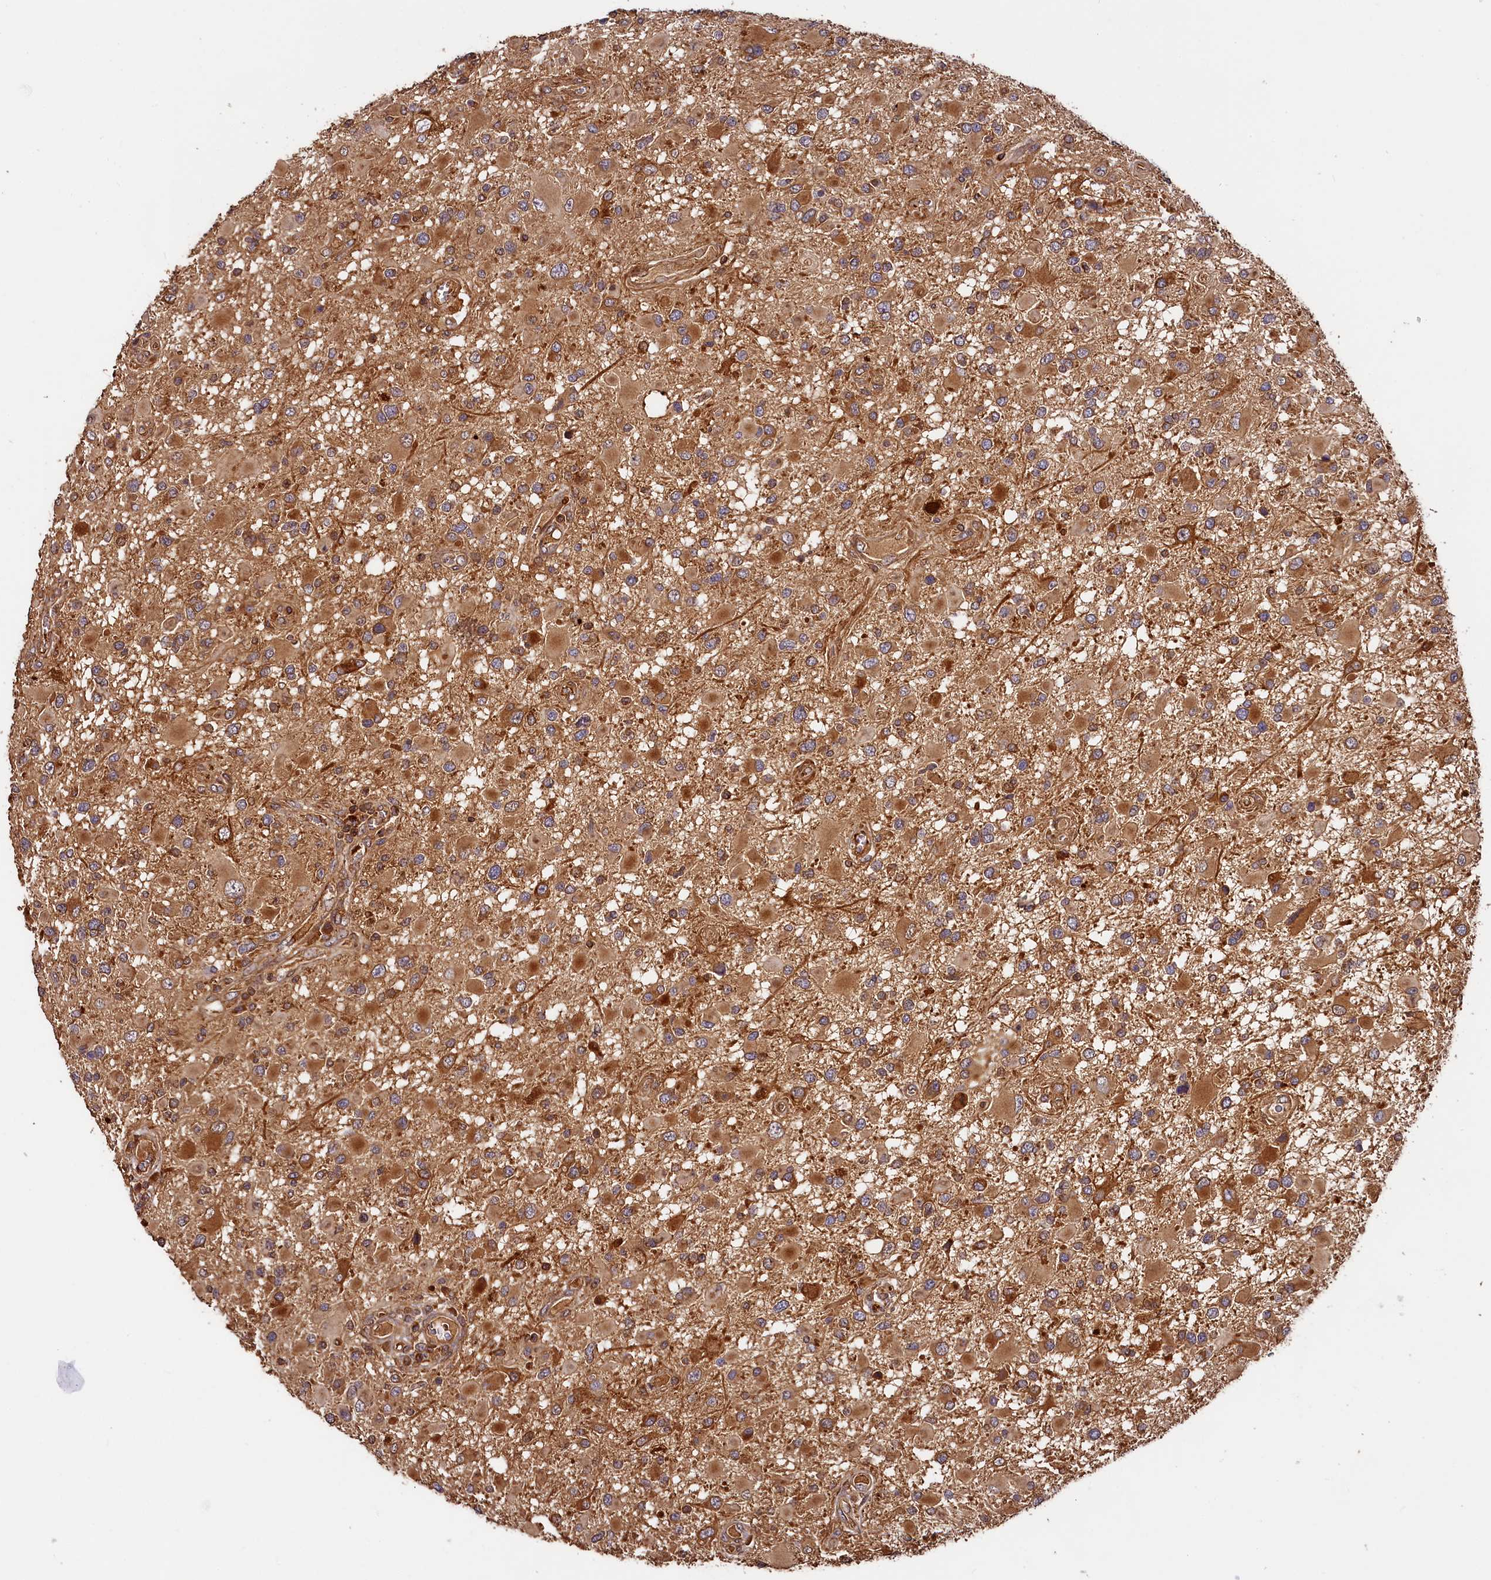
{"staining": {"intensity": "moderate", "quantity": ">75%", "location": "cytoplasmic/membranous"}, "tissue": "glioma", "cell_type": "Tumor cells", "image_type": "cancer", "snomed": [{"axis": "morphology", "description": "Glioma, malignant, High grade"}, {"axis": "topography", "description": "Brain"}], "caption": "Malignant glioma (high-grade) tissue displays moderate cytoplasmic/membranous expression in approximately >75% of tumor cells, visualized by immunohistochemistry. (brown staining indicates protein expression, while blue staining denotes nuclei).", "gene": "HMOX2", "patient": {"sex": "male", "age": 53}}